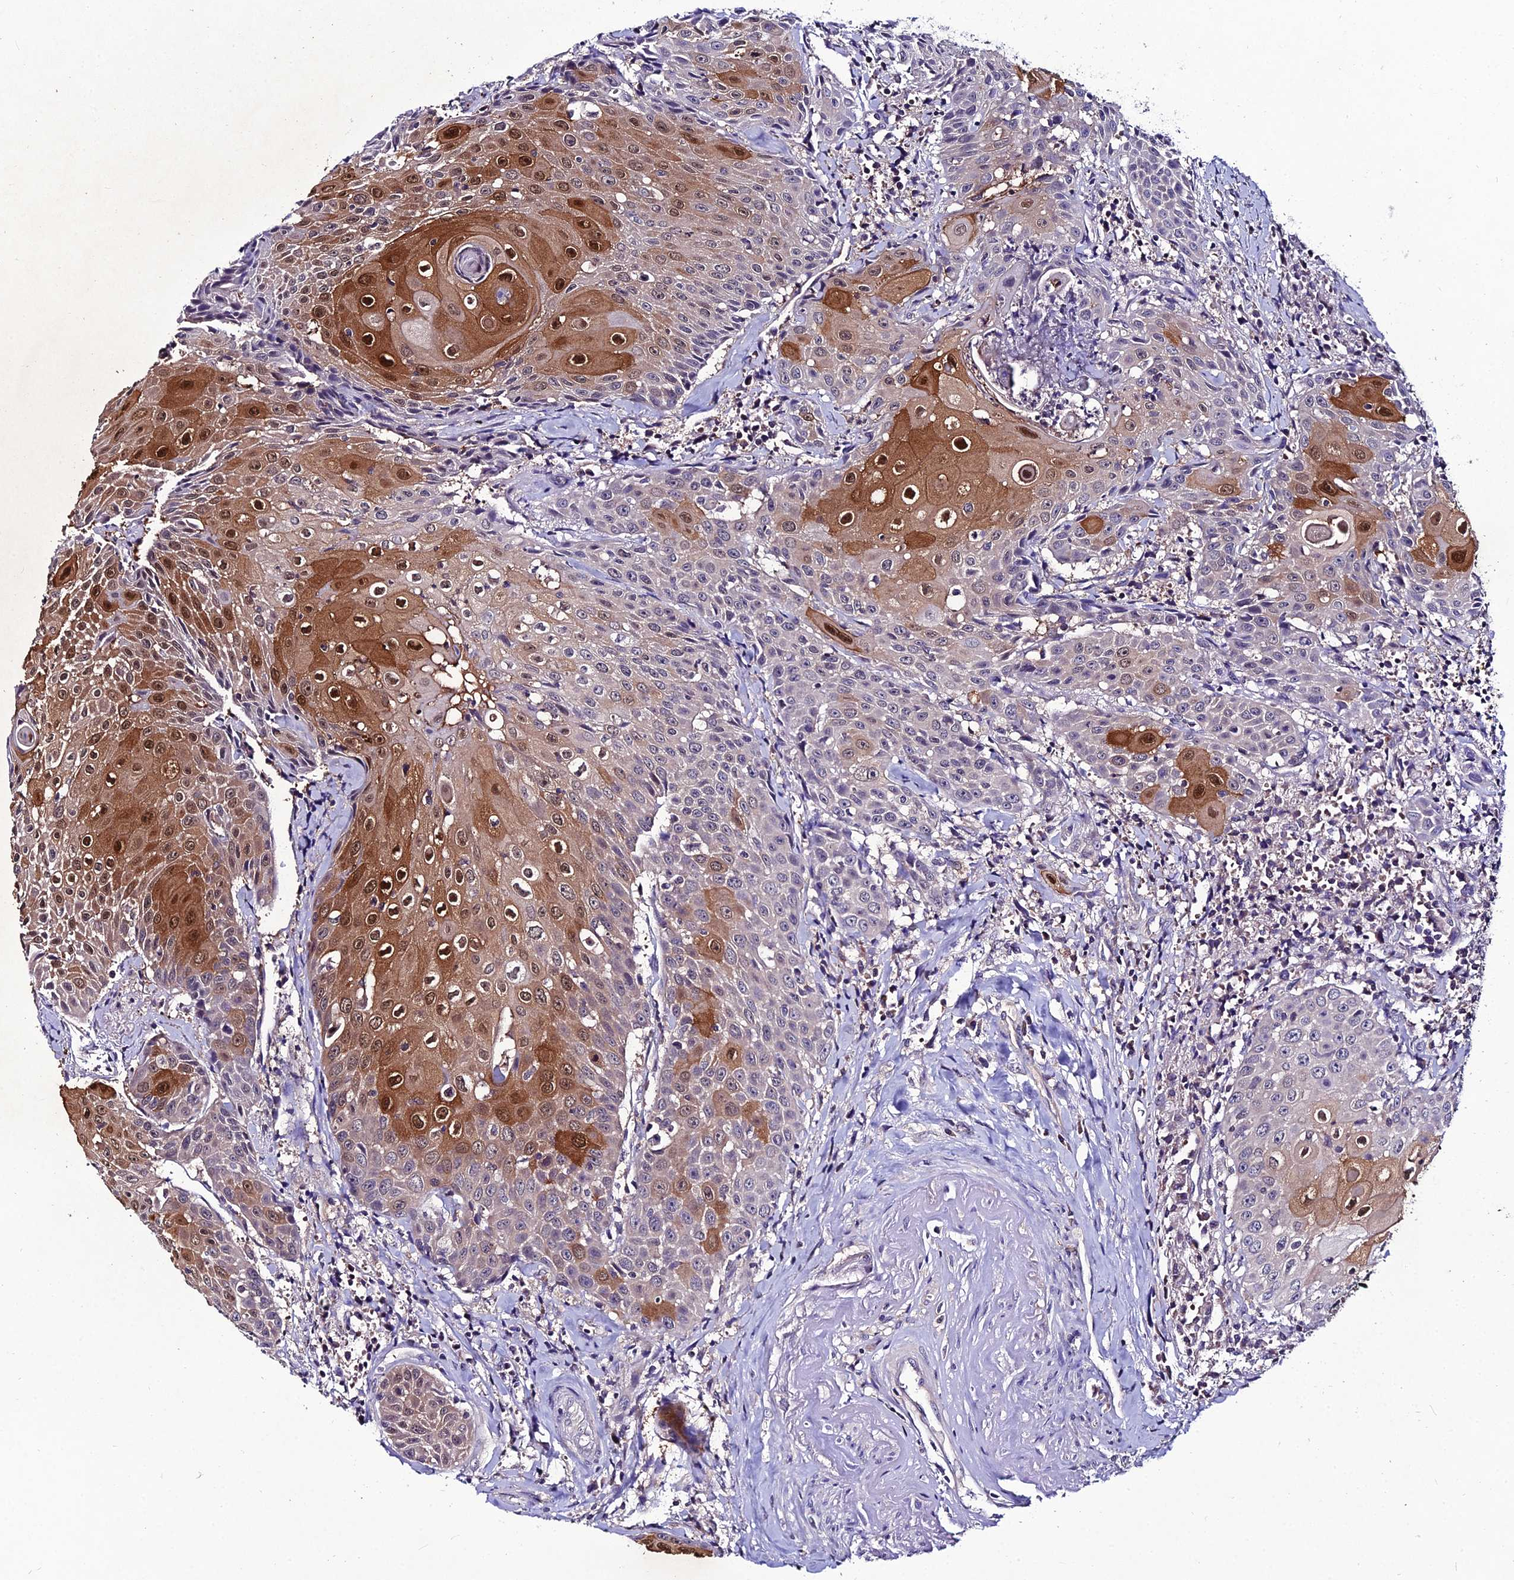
{"staining": {"intensity": "strong", "quantity": "25%-75%", "location": "cytoplasmic/membranous,nuclear"}, "tissue": "head and neck cancer", "cell_type": "Tumor cells", "image_type": "cancer", "snomed": [{"axis": "morphology", "description": "Squamous cell carcinoma, NOS"}, {"axis": "topography", "description": "Oral tissue"}, {"axis": "topography", "description": "Head-Neck"}], "caption": "Immunohistochemical staining of head and neck cancer (squamous cell carcinoma) shows high levels of strong cytoplasmic/membranous and nuclear expression in about 25%-75% of tumor cells.", "gene": "LGALS7", "patient": {"sex": "female", "age": 82}}